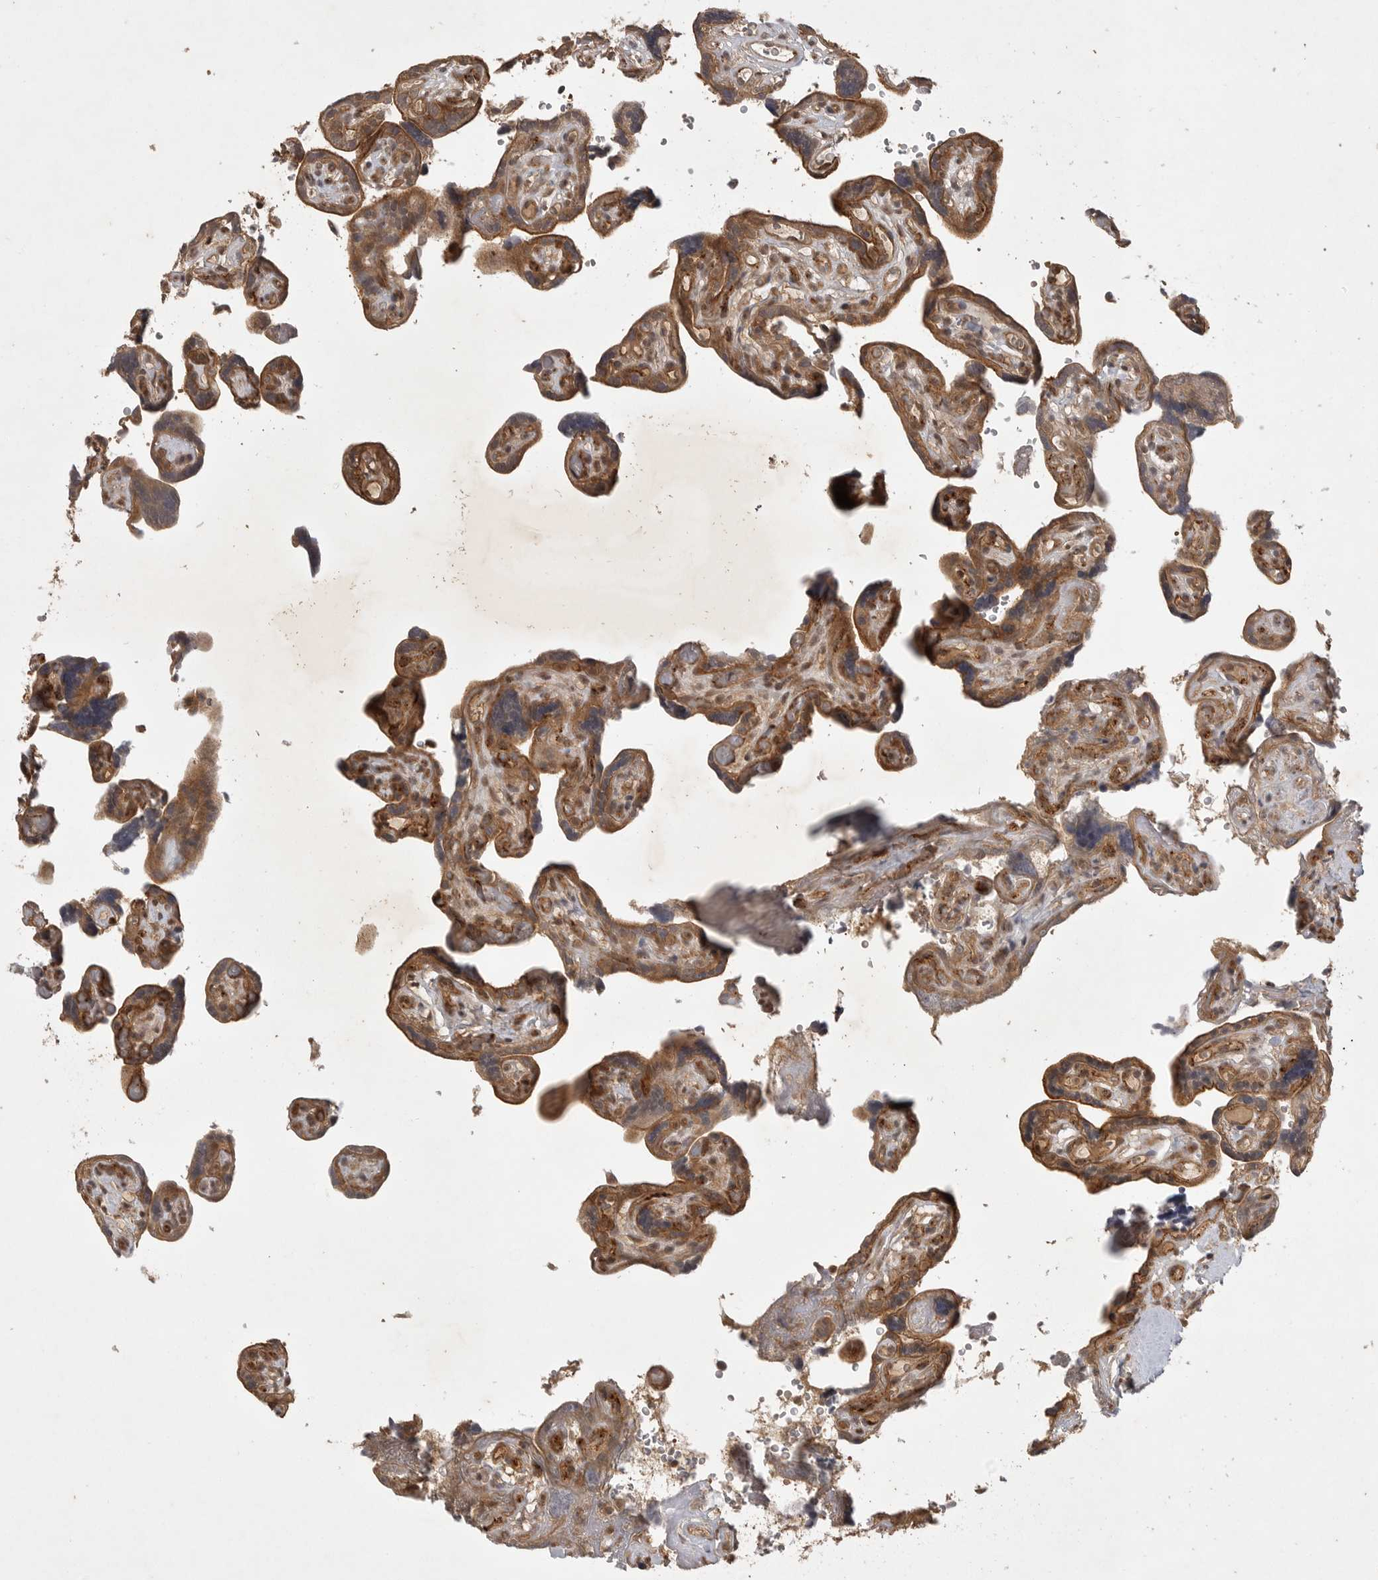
{"staining": {"intensity": "moderate", "quantity": ">75%", "location": "cytoplasmic/membranous,nuclear"}, "tissue": "placenta", "cell_type": "Decidual cells", "image_type": "normal", "snomed": [{"axis": "morphology", "description": "Normal tissue, NOS"}, {"axis": "topography", "description": "Placenta"}], "caption": "A histopathology image of human placenta stained for a protein exhibits moderate cytoplasmic/membranous,nuclear brown staining in decidual cells. (brown staining indicates protein expression, while blue staining denotes nuclei).", "gene": "ZNF232", "patient": {"sex": "female", "age": 30}}